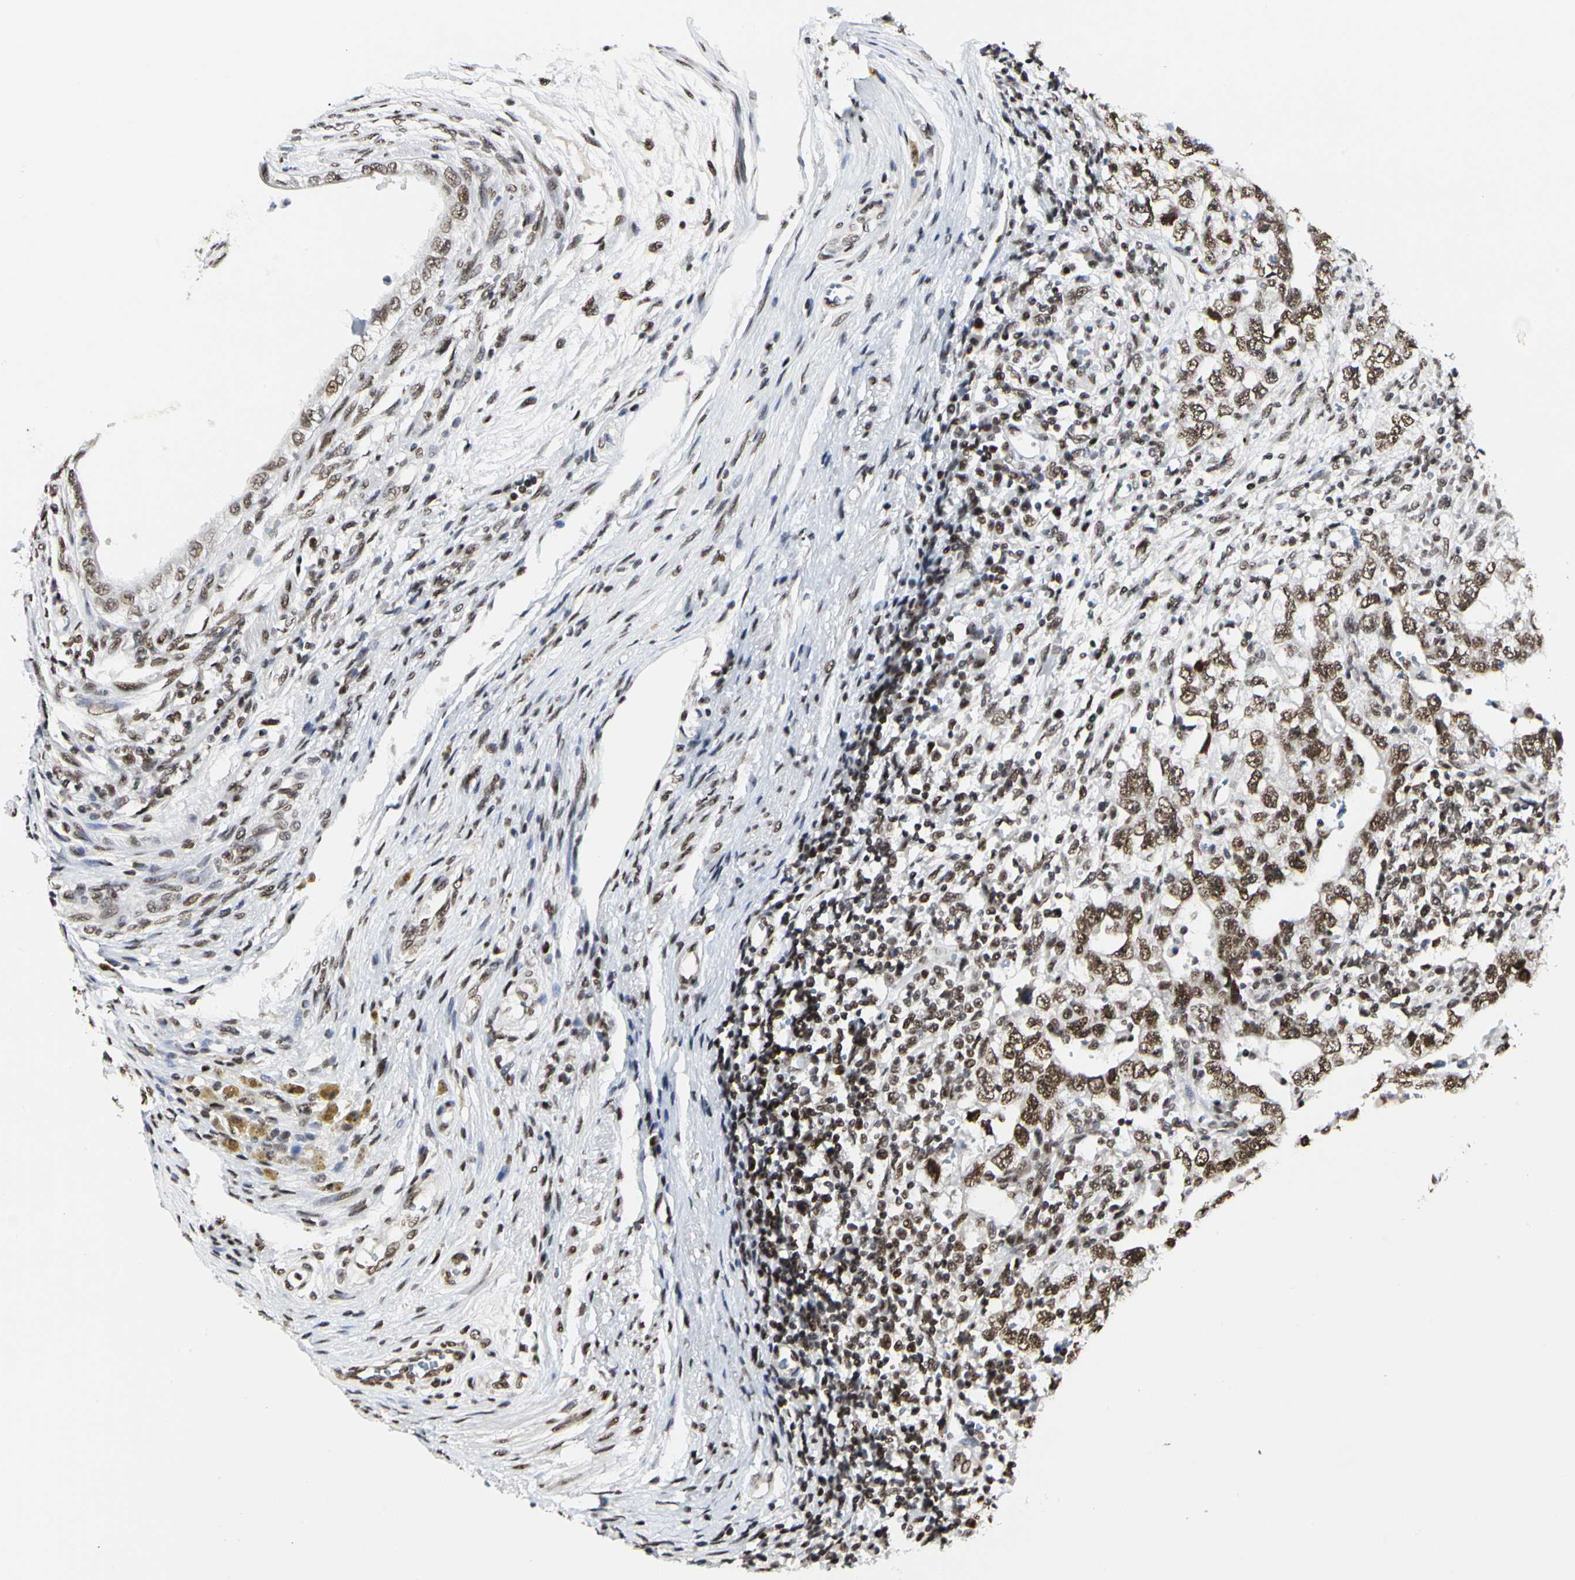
{"staining": {"intensity": "moderate", "quantity": ">75%", "location": "nuclear"}, "tissue": "testis cancer", "cell_type": "Tumor cells", "image_type": "cancer", "snomed": [{"axis": "morphology", "description": "Carcinoma, Embryonal, NOS"}, {"axis": "topography", "description": "Testis"}], "caption": "Human testis cancer stained with a protein marker reveals moderate staining in tumor cells.", "gene": "PRMT3", "patient": {"sex": "male", "age": 26}}